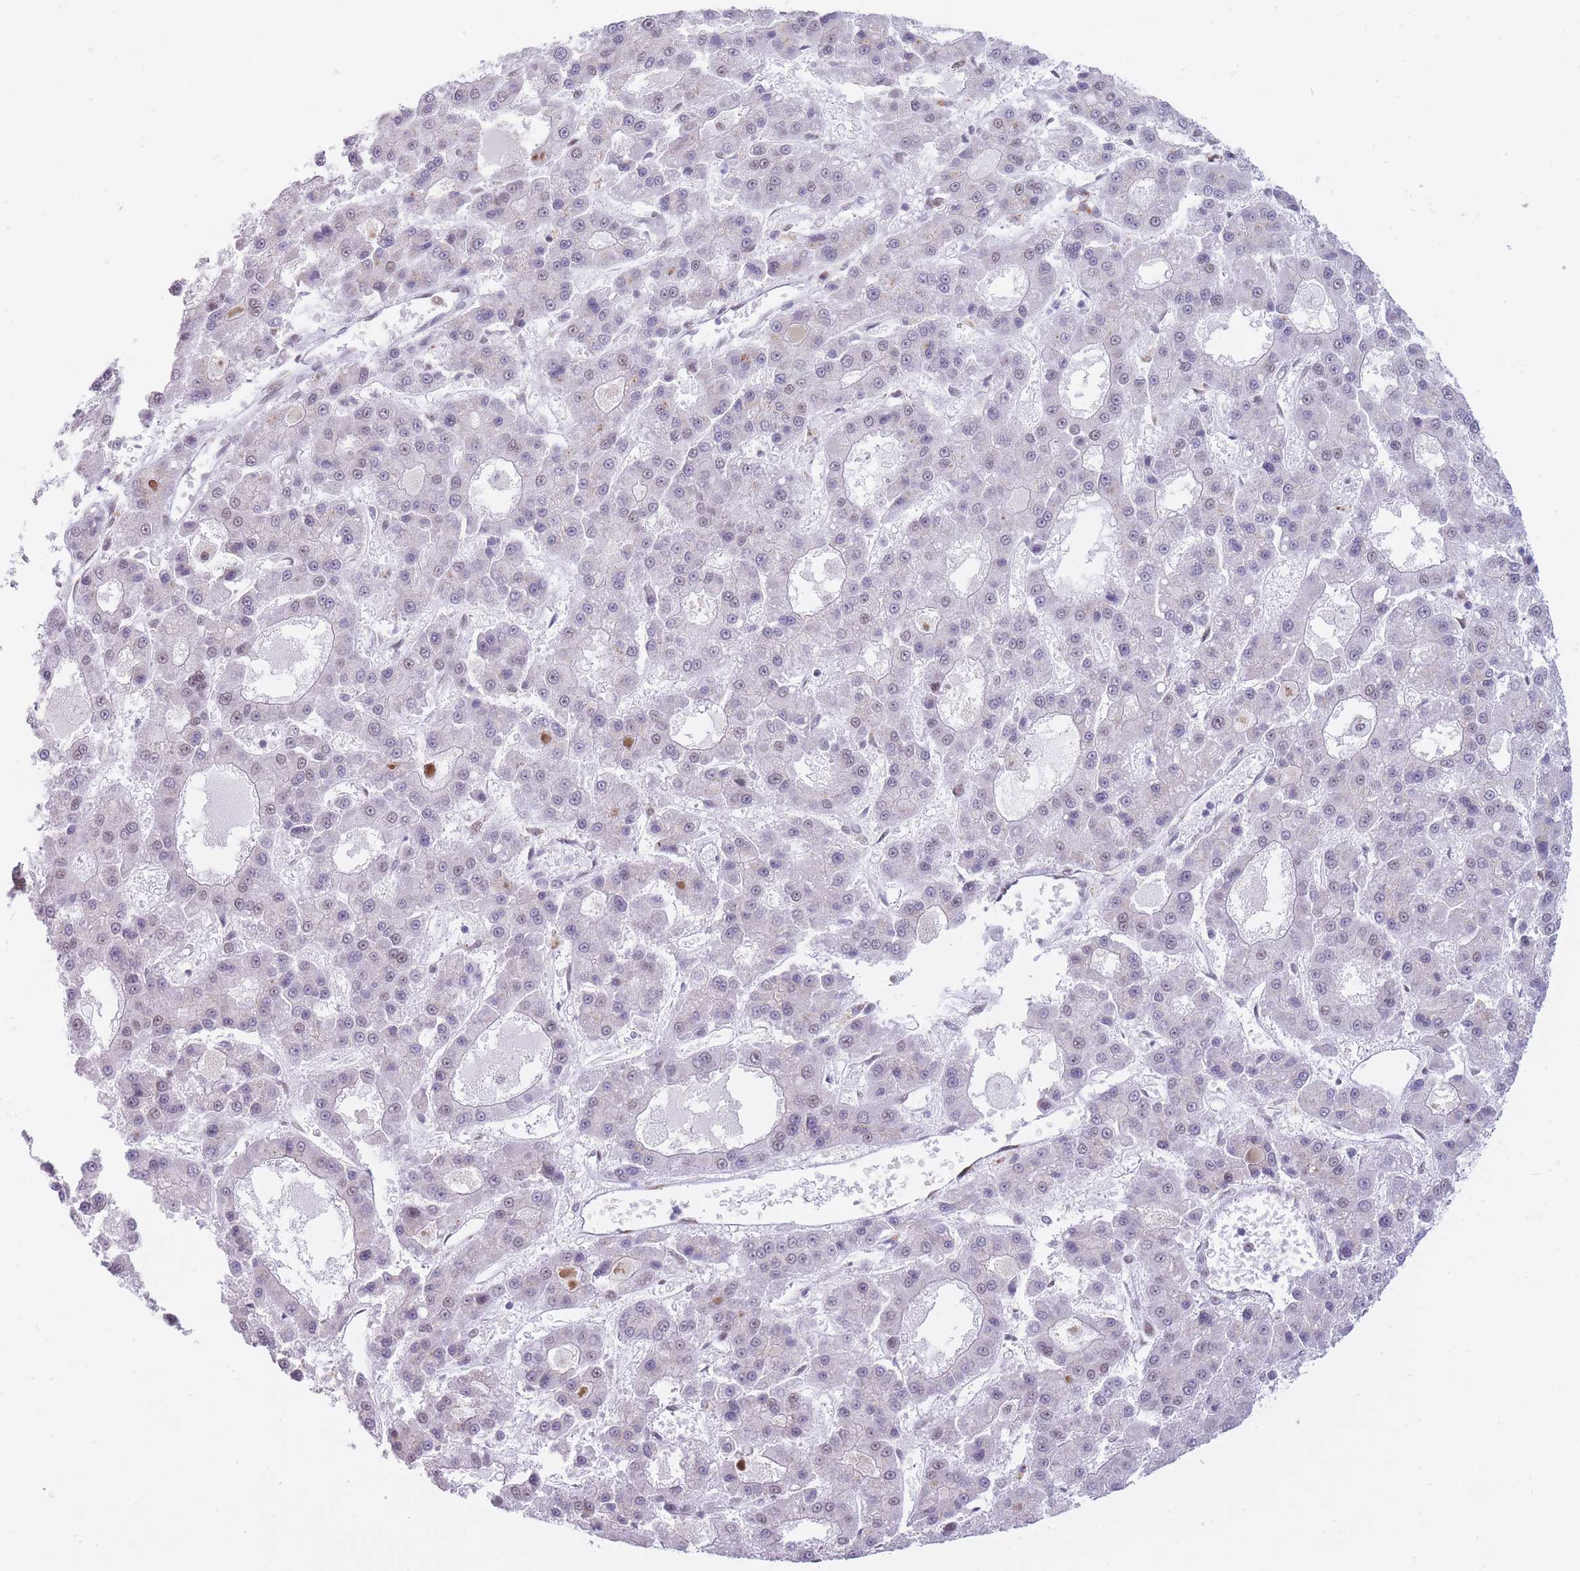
{"staining": {"intensity": "negative", "quantity": "none", "location": "none"}, "tissue": "liver cancer", "cell_type": "Tumor cells", "image_type": "cancer", "snomed": [{"axis": "morphology", "description": "Carcinoma, Hepatocellular, NOS"}, {"axis": "topography", "description": "Liver"}], "caption": "DAB (3,3'-diaminobenzidine) immunohistochemical staining of liver hepatocellular carcinoma shows no significant positivity in tumor cells.", "gene": "INO80C", "patient": {"sex": "male", "age": 70}}